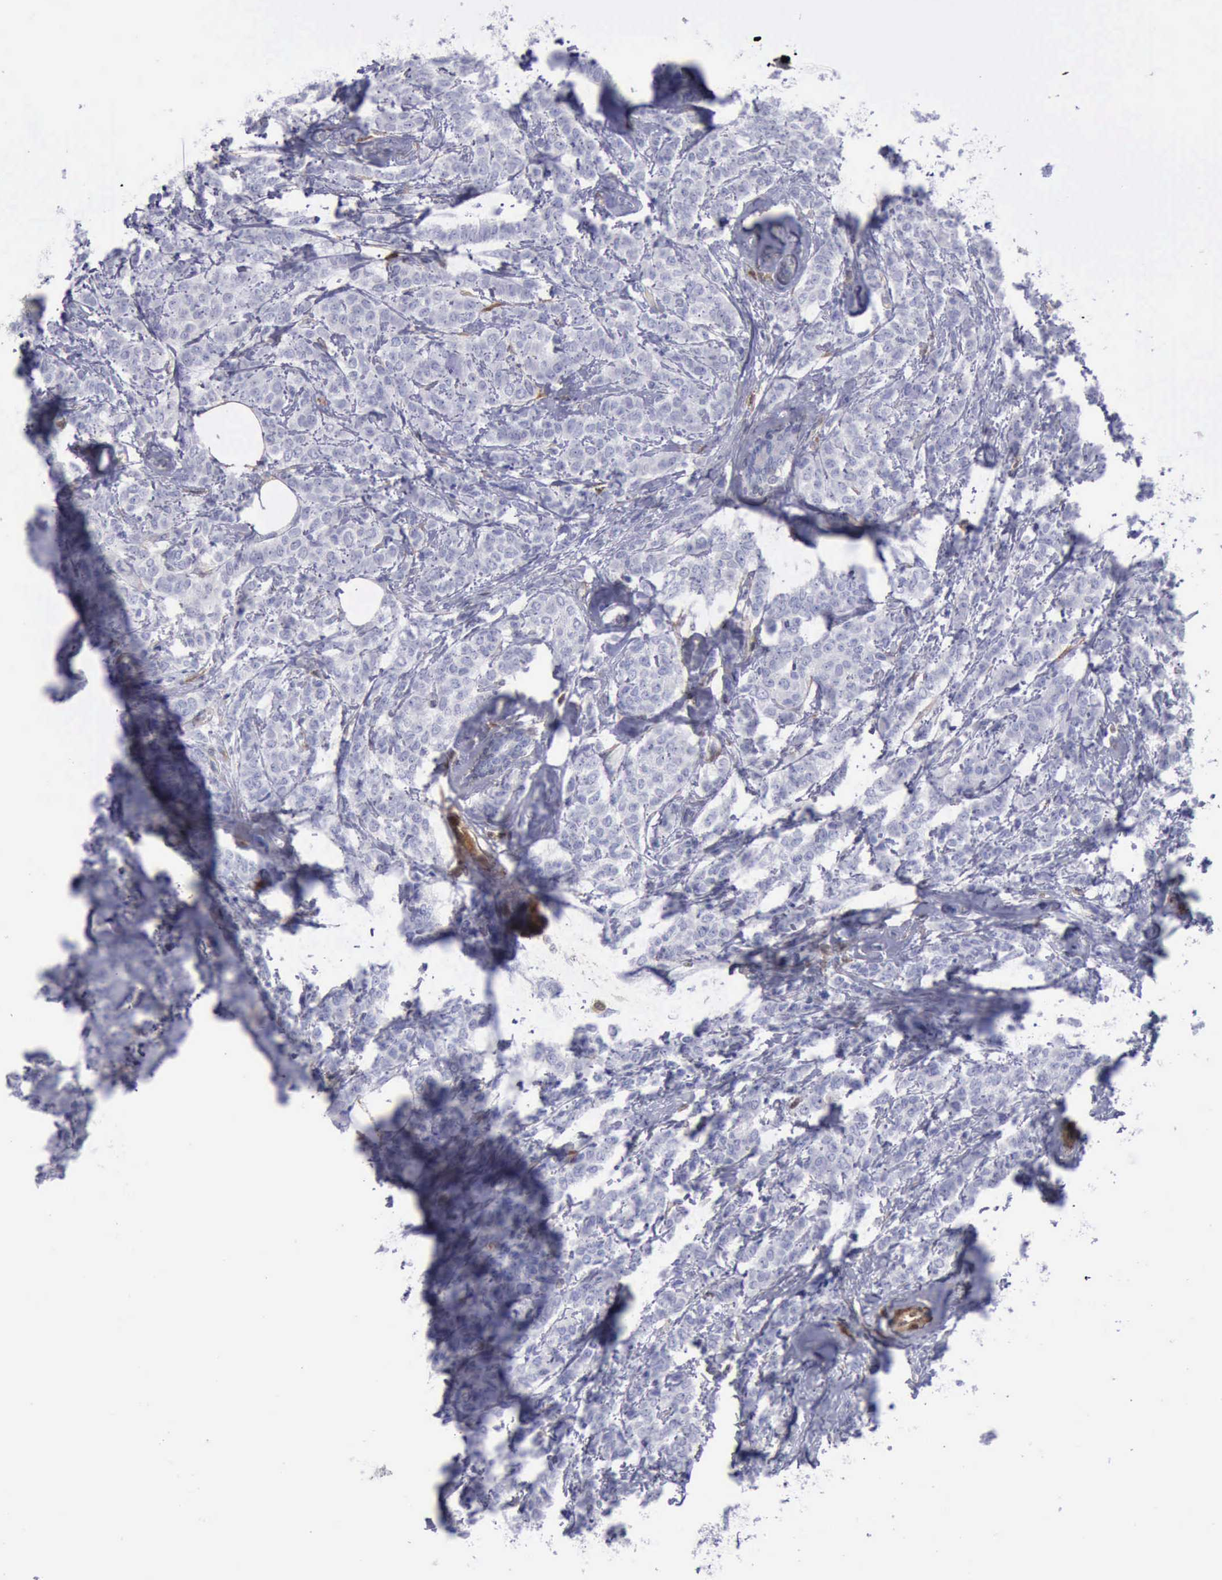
{"staining": {"intensity": "negative", "quantity": "none", "location": "none"}, "tissue": "breast cancer", "cell_type": "Tumor cells", "image_type": "cancer", "snomed": [{"axis": "morphology", "description": "Lobular carcinoma"}, {"axis": "topography", "description": "Breast"}], "caption": "Immunohistochemistry (IHC) image of neoplastic tissue: human breast lobular carcinoma stained with DAB displays no significant protein expression in tumor cells.", "gene": "FHL1", "patient": {"sex": "female", "age": 60}}